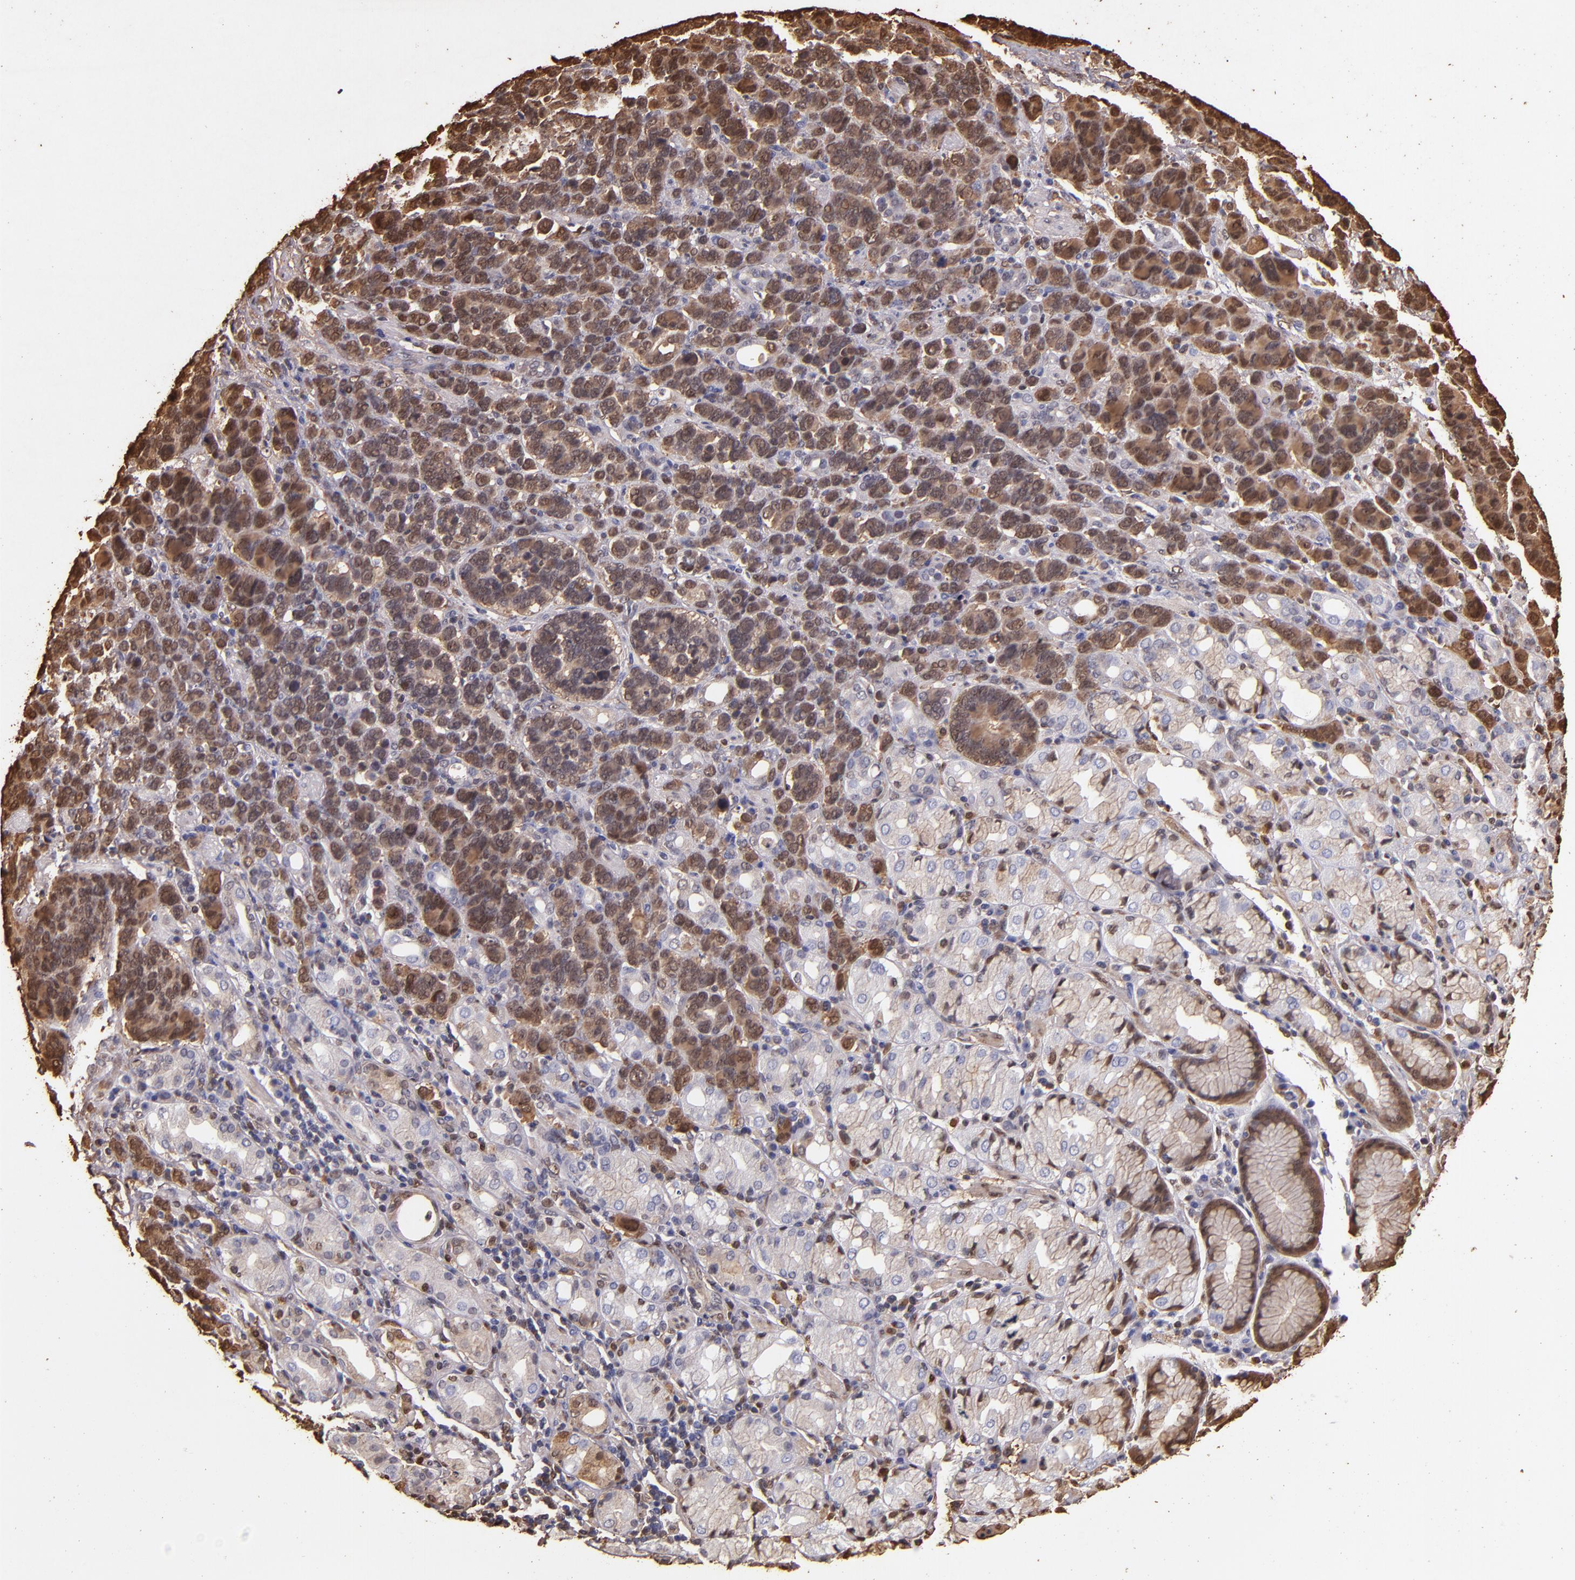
{"staining": {"intensity": "strong", "quantity": ">75%", "location": "cytoplasmic/membranous,nuclear"}, "tissue": "stomach cancer", "cell_type": "Tumor cells", "image_type": "cancer", "snomed": [{"axis": "morphology", "description": "Adenocarcinoma, NOS"}, {"axis": "topography", "description": "Stomach, upper"}], "caption": "Protein staining exhibits strong cytoplasmic/membranous and nuclear positivity in approximately >75% of tumor cells in stomach adenocarcinoma.", "gene": "S100A6", "patient": {"sex": "male", "age": 71}}